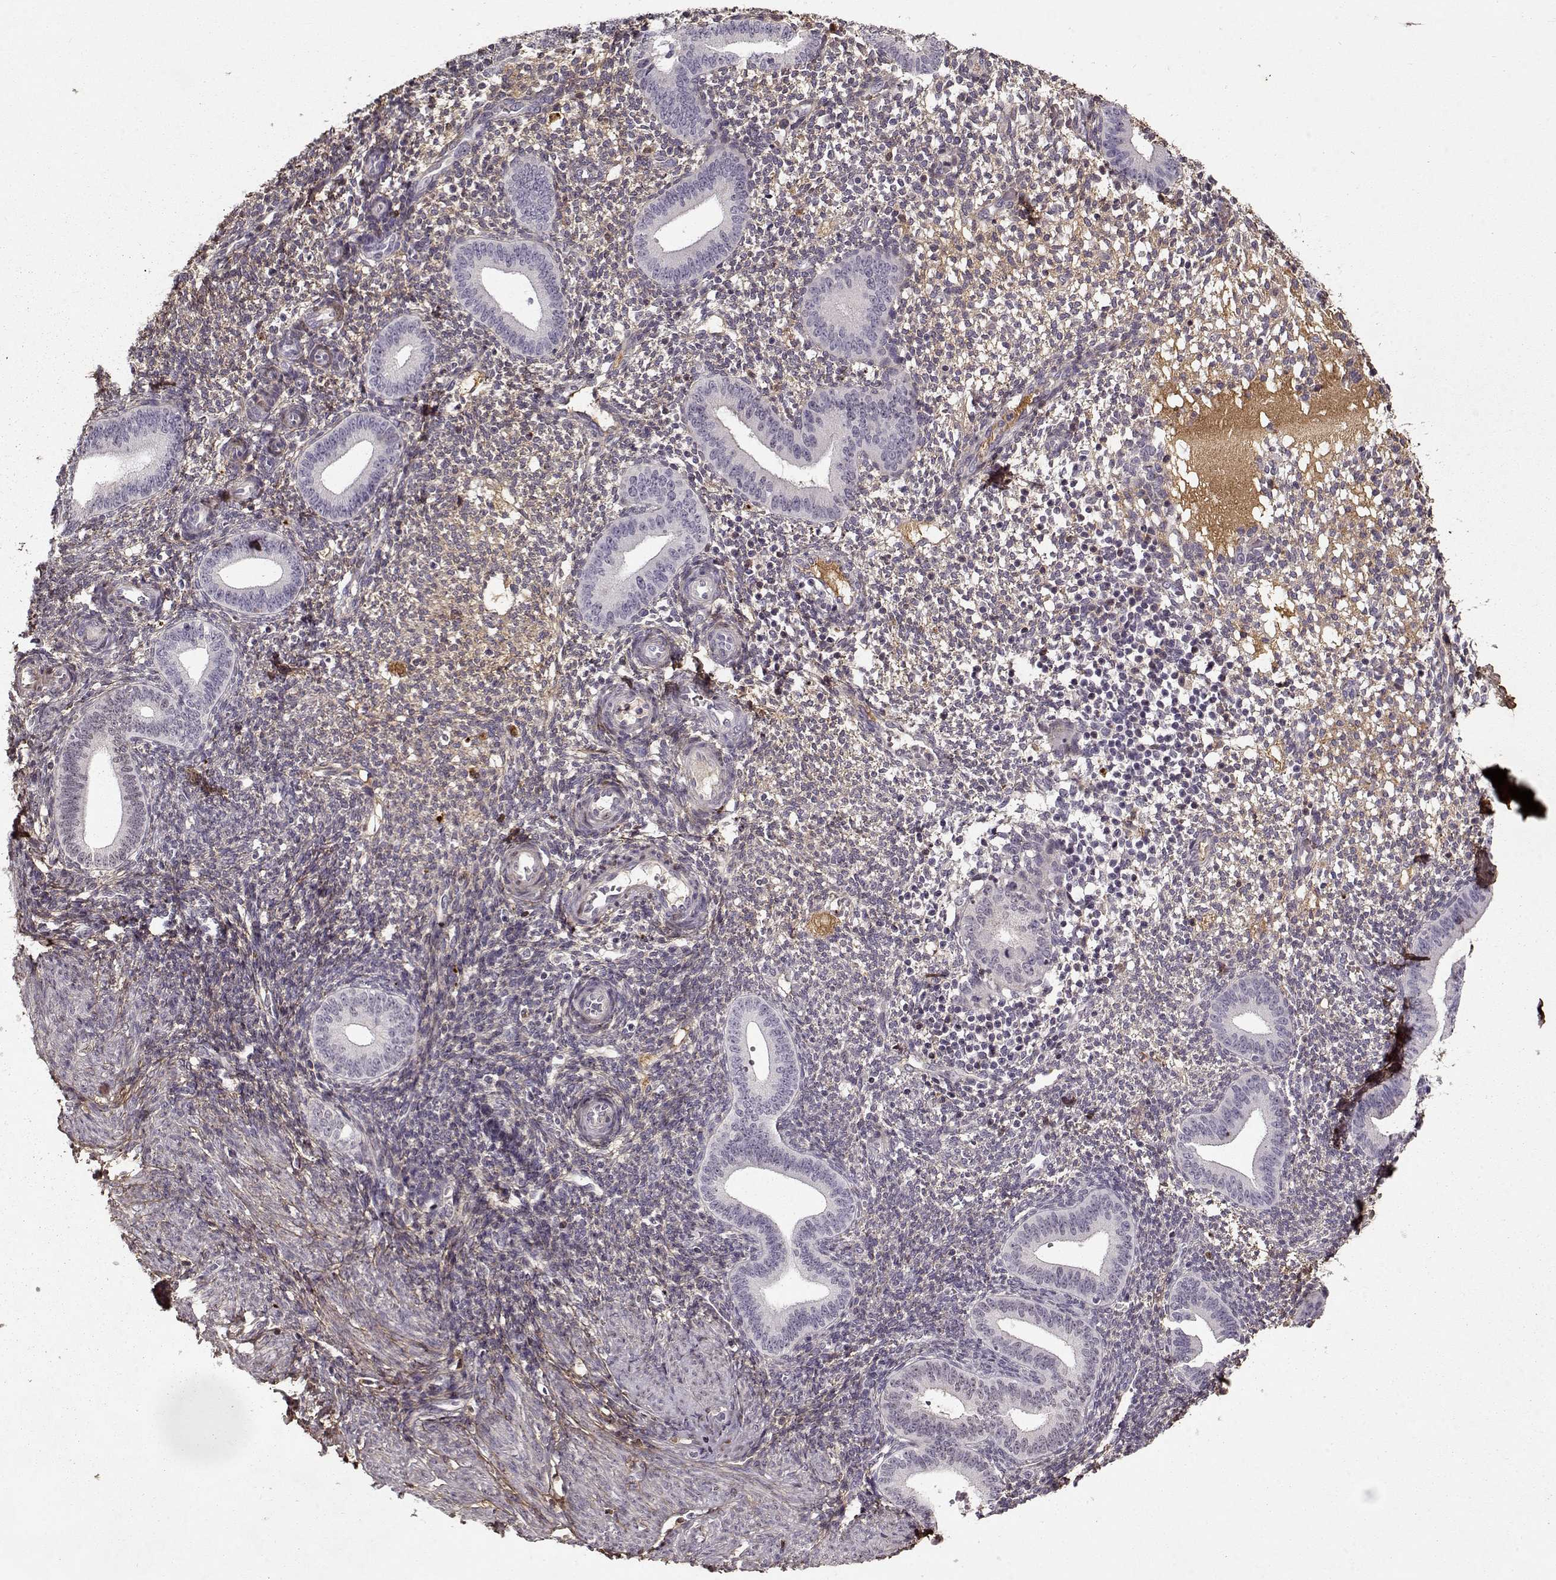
{"staining": {"intensity": "weak", "quantity": "<25%", "location": "cytoplasmic/membranous"}, "tissue": "endometrium", "cell_type": "Cells in endometrial stroma", "image_type": "normal", "snomed": [{"axis": "morphology", "description": "Normal tissue, NOS"}, {"axis": "topography", "description": "Endometrium"}], "caption": "Immunohistochemistry (IHC) histopathology image of benign human endometrium stained for a protein (brown), which exhibits no expression in cells in endometrial stroma.", "gene": "LUM", "patient": {"sex": "female", "age": 40}}